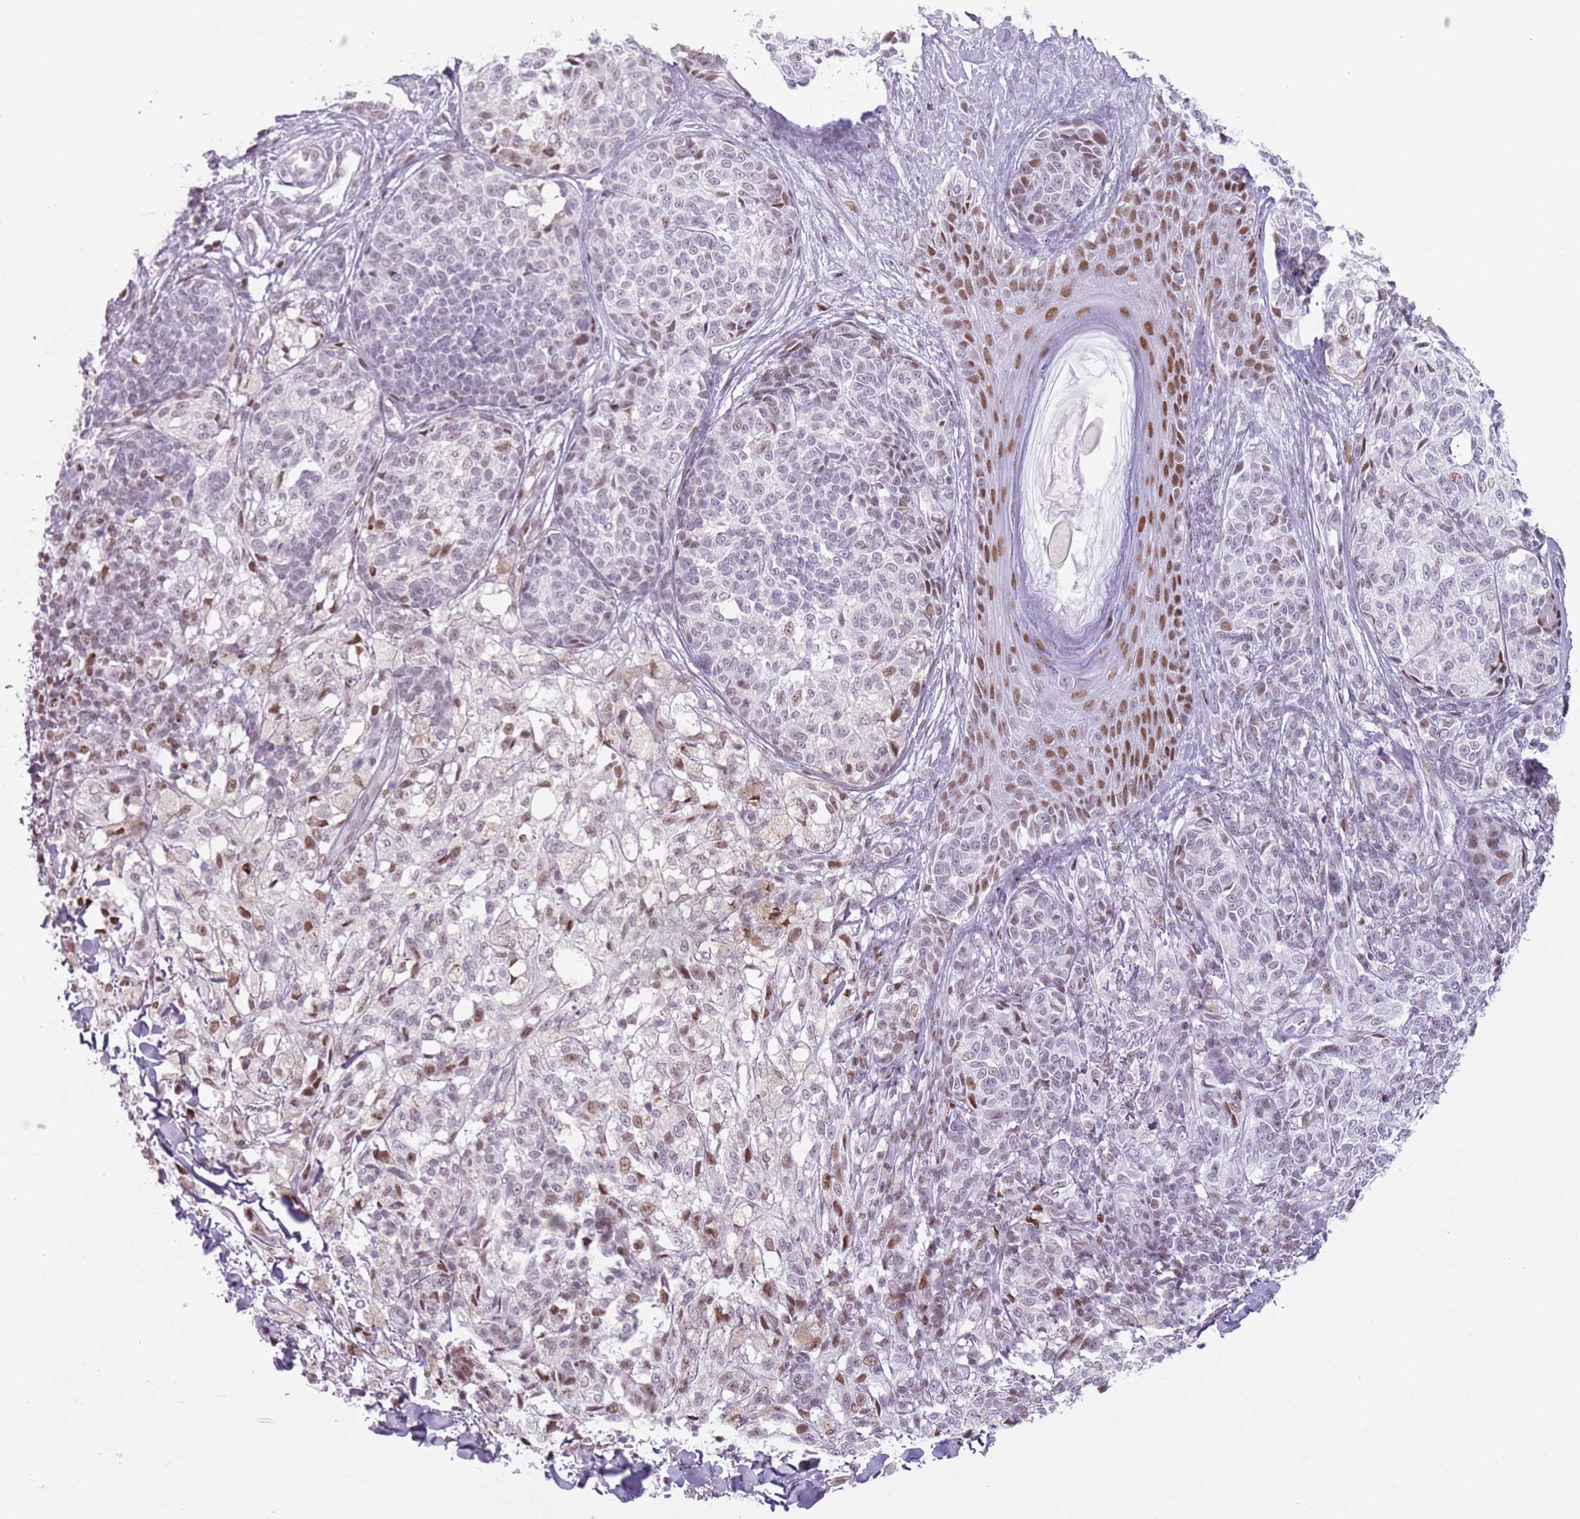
{"staining": {"intensity": "moderate", "quantity": "<25%", "location": "nuclear"}, "tissue": "melanoma", "cell_type": "Tumor cells", "image_type": "cancer", "snomed": [{"axis": "morphology", "description": "Malignant melanoma, NOS"}, {"axis": "topography", "description": "Skin of upper extremity"}], "caption": "Malignant melanoma stained with immunohistochemistry reveals moderate nuclear positivity in approximately <25% of tumor cells.", "gene": "FAM104B", "patient": {"sex": "male", "age": 40}}